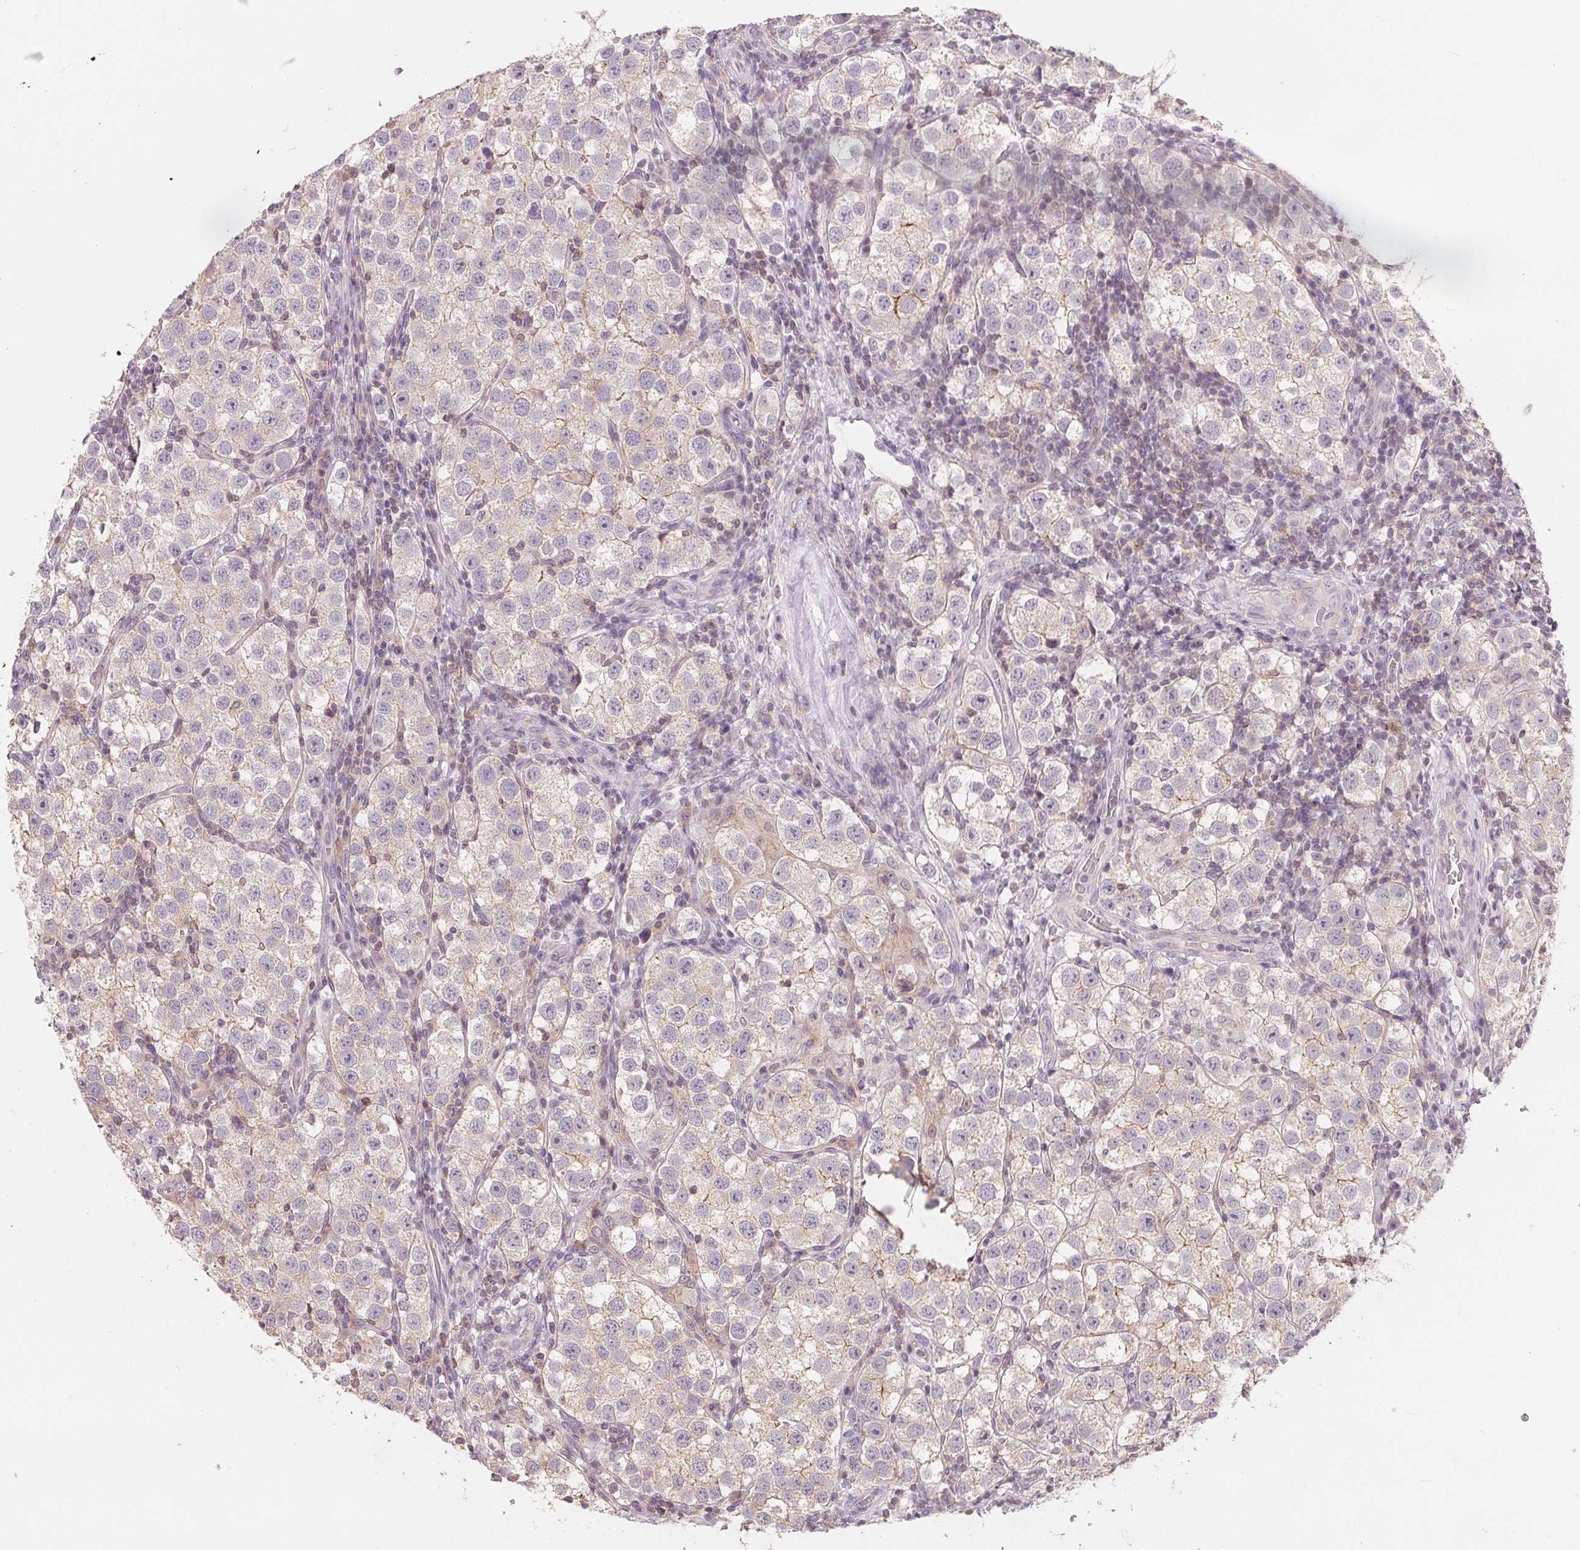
{"staining": {"intensity": "negative", "quantity": "none", "location": "none"}, "tissue": "testis cancer", "cell_type": "Tumor cells", "image_type": "cancer", "snomed": [{"axis": "morphology", "description": "Seminoma, NOS"}, {"axis": "topography", "description": "Testis"}], "caption": "Immunohistochemical staining of human testis seminoma displays no significant staining in tumor cells.", "gene": "VTCN1", "patient": {"sex": "male", "age": 37}}